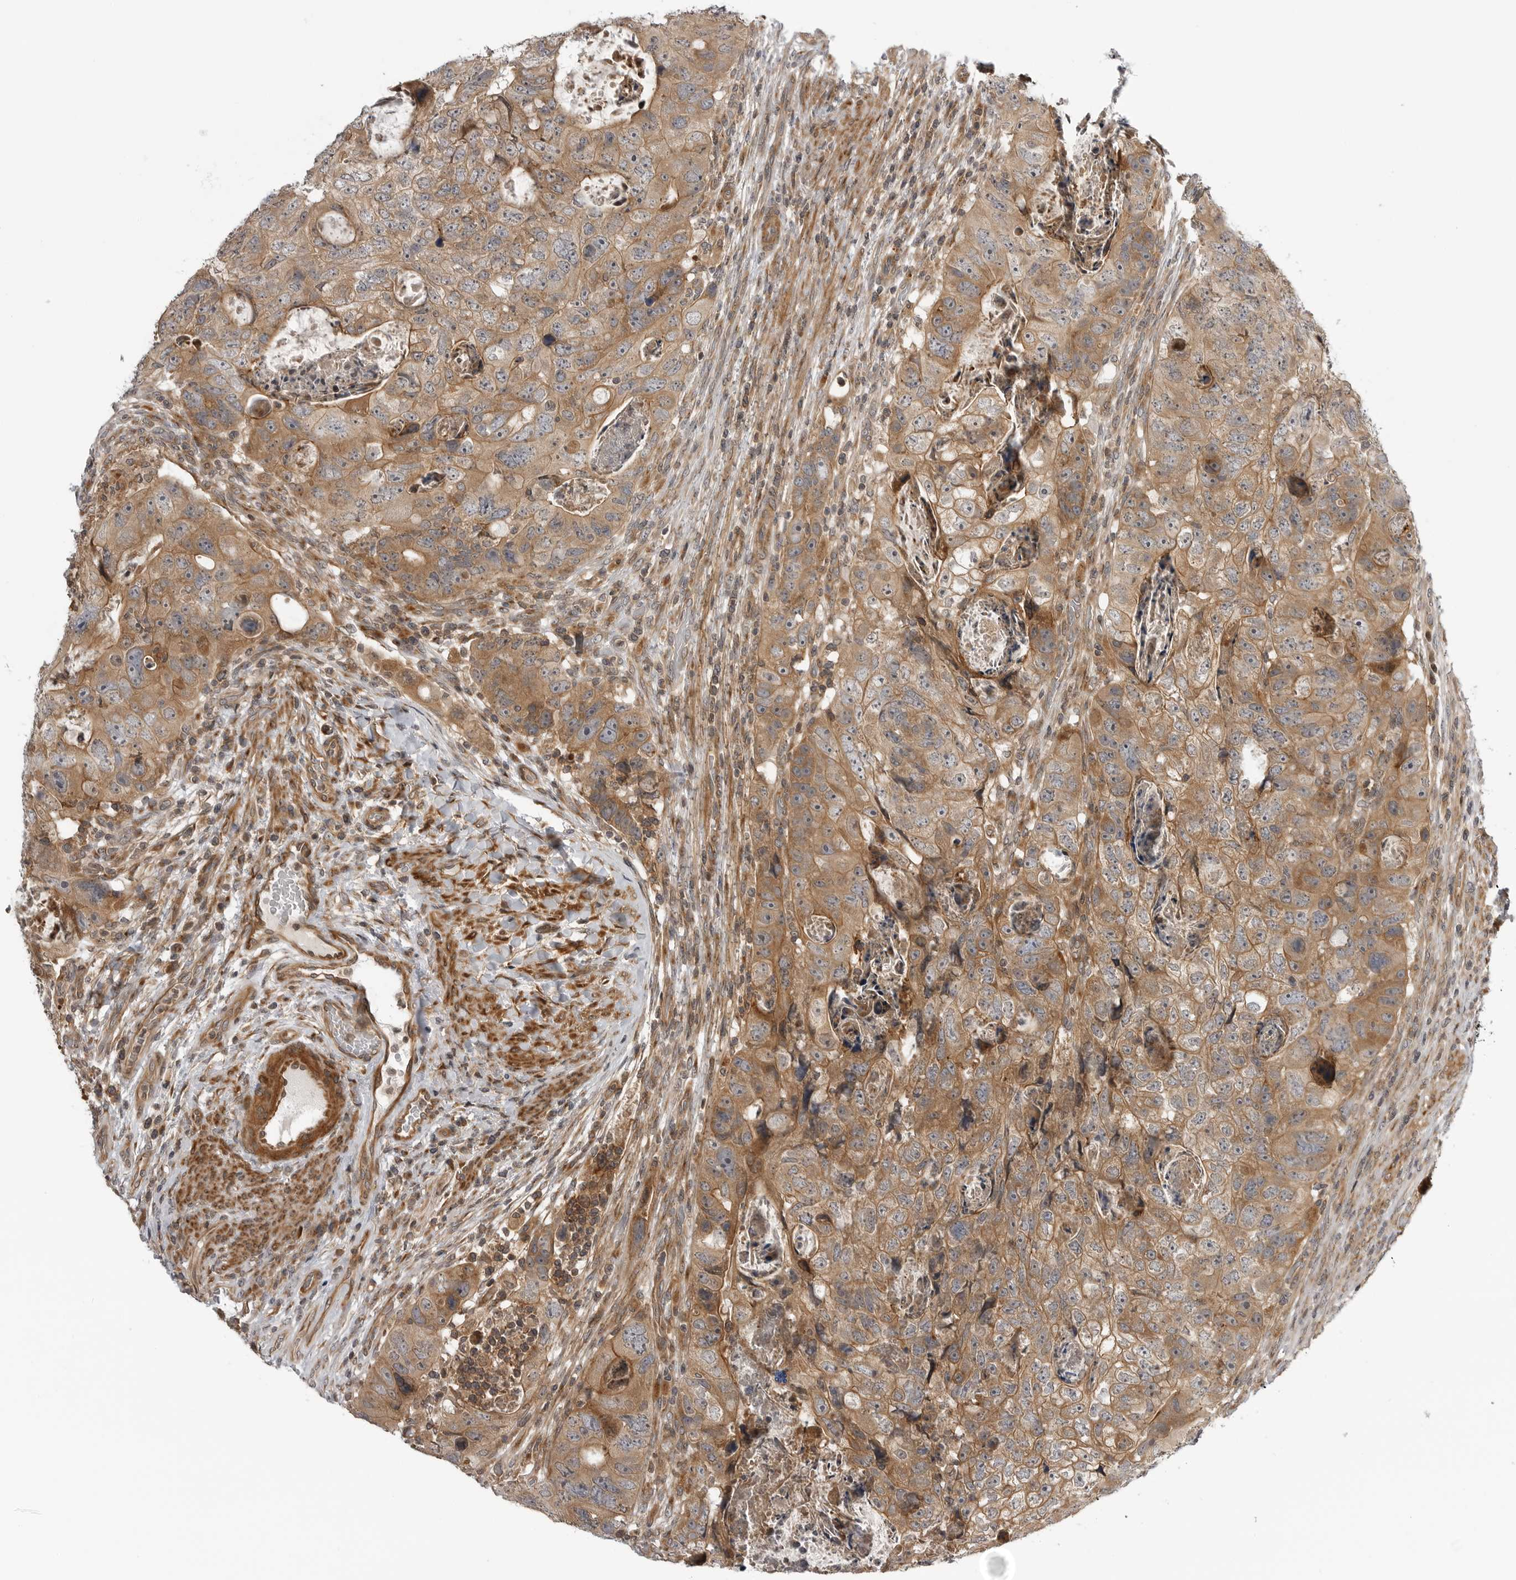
{"staining": {"intensity": "moderate", "quantity": ">75%", "location": "cytoplasmic/membranous"}, "tissue": "colorectal cancer", "cell_type": "Tumor cells", "image_type": "cancer", "snomed": [{"axis": "morphology", "description": "Adenocarcinoma, NOS"}, {"axis": "topography", "description": "Rectum"}], "caption": "This micrograph shows IHC staining of human adenocarcinoma (colorectal), with medium moderate cytoplasmic/membranous expression in approximately >75% of tumor cells.", "gene": "LRRC45", "patient": {"sex": "male", "age": 59}}